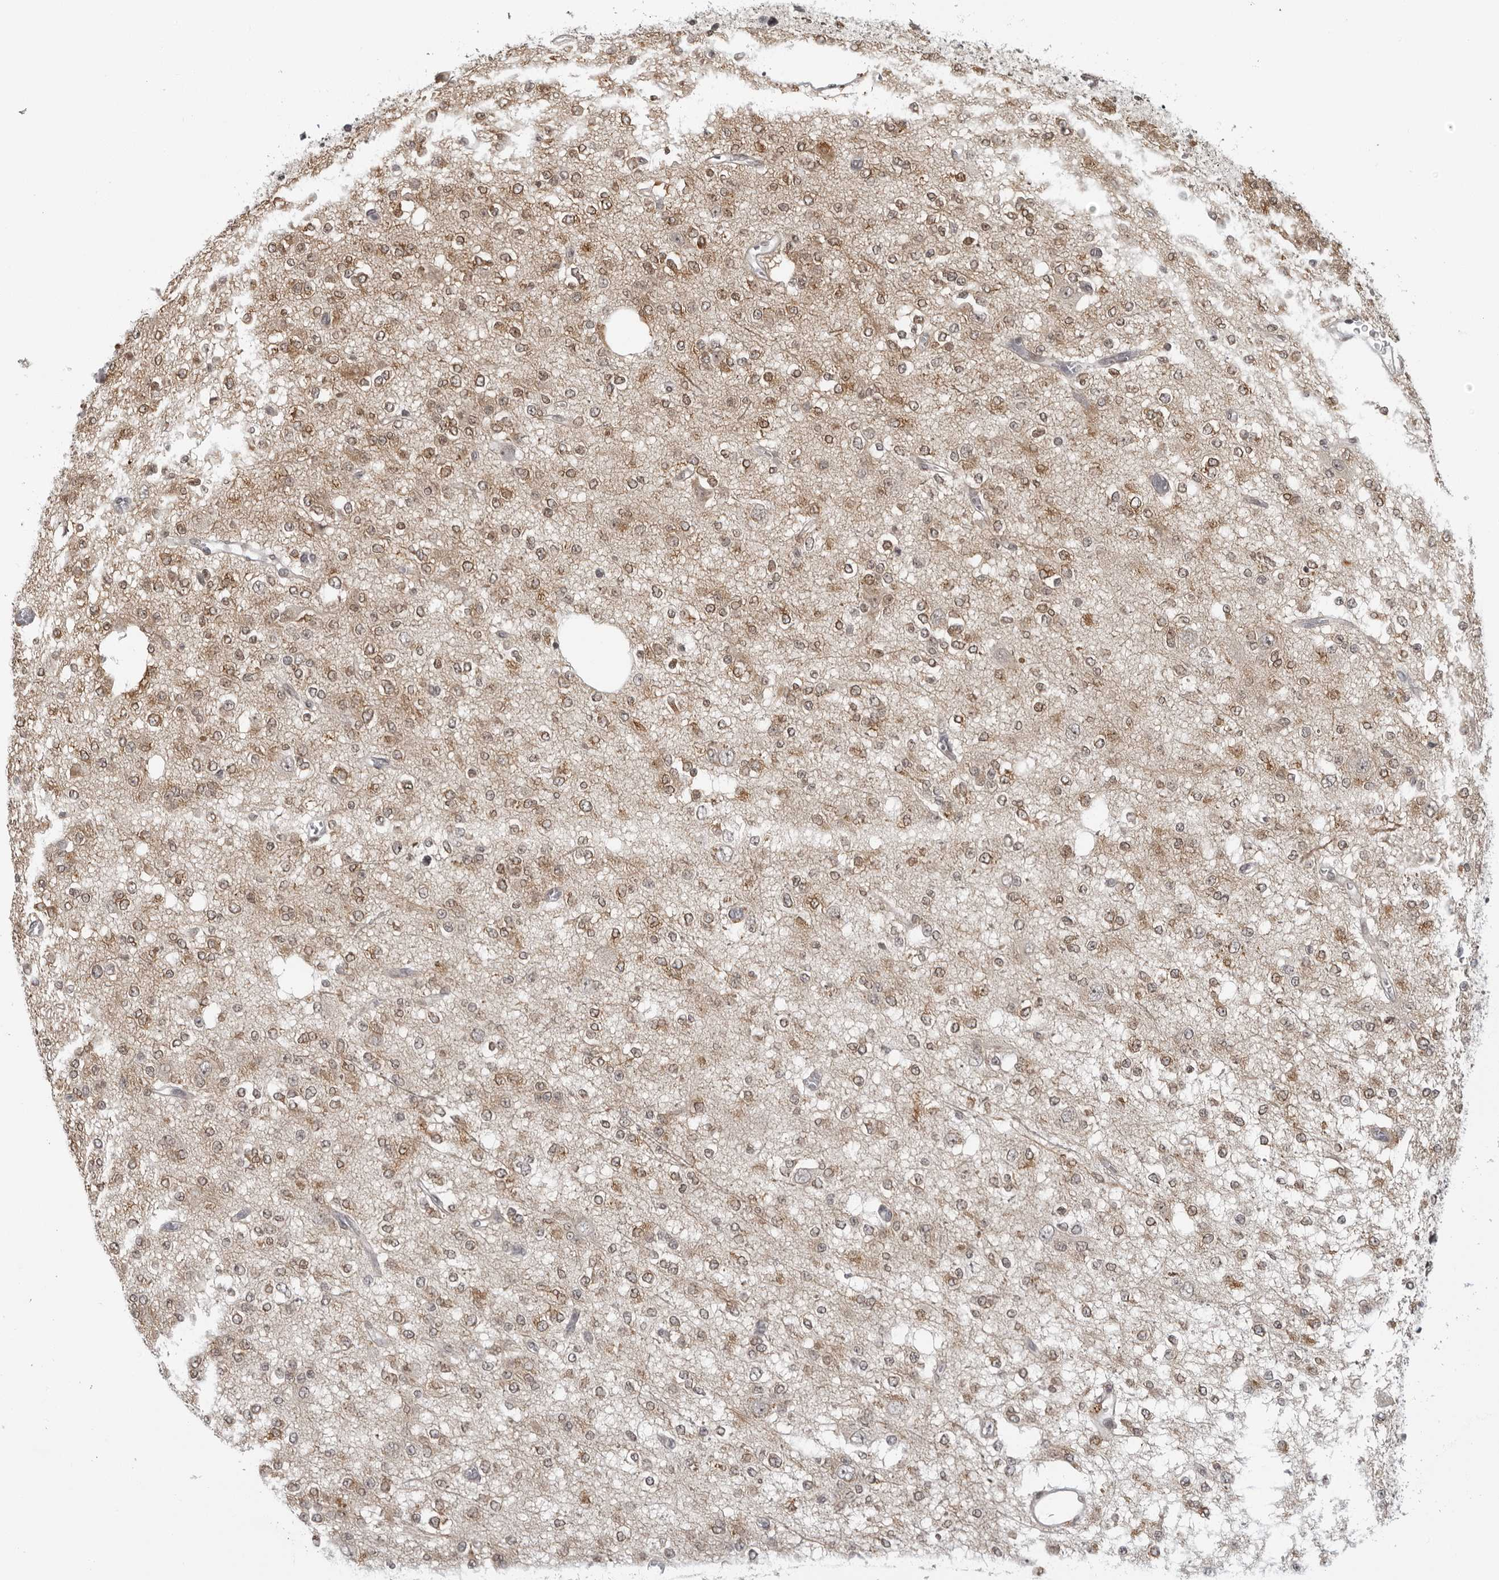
{"staining": {"intensity": "weak", "quantity": ">75%", "location": "cytoplasmic/membranous,nuclear"}, "tissue": "glioma", "cell_type": "Tumor cells", "image_type": "cancer", "snomed": [{"axis": "morphology", "description": "Glioma, malignant, Low grade"}, {"axis": "topography", "description": "Brain"}], "caption": "Glioma was stained to show a protein in brown. There is low levels of weak cytoplasmic/membranous and nuclear expression in approximately >75% of tumor cells. (IHC, brightfield microscopy, high magnification).", "gene": "MAF", "patient": {"sex": "male", "age": 38}}